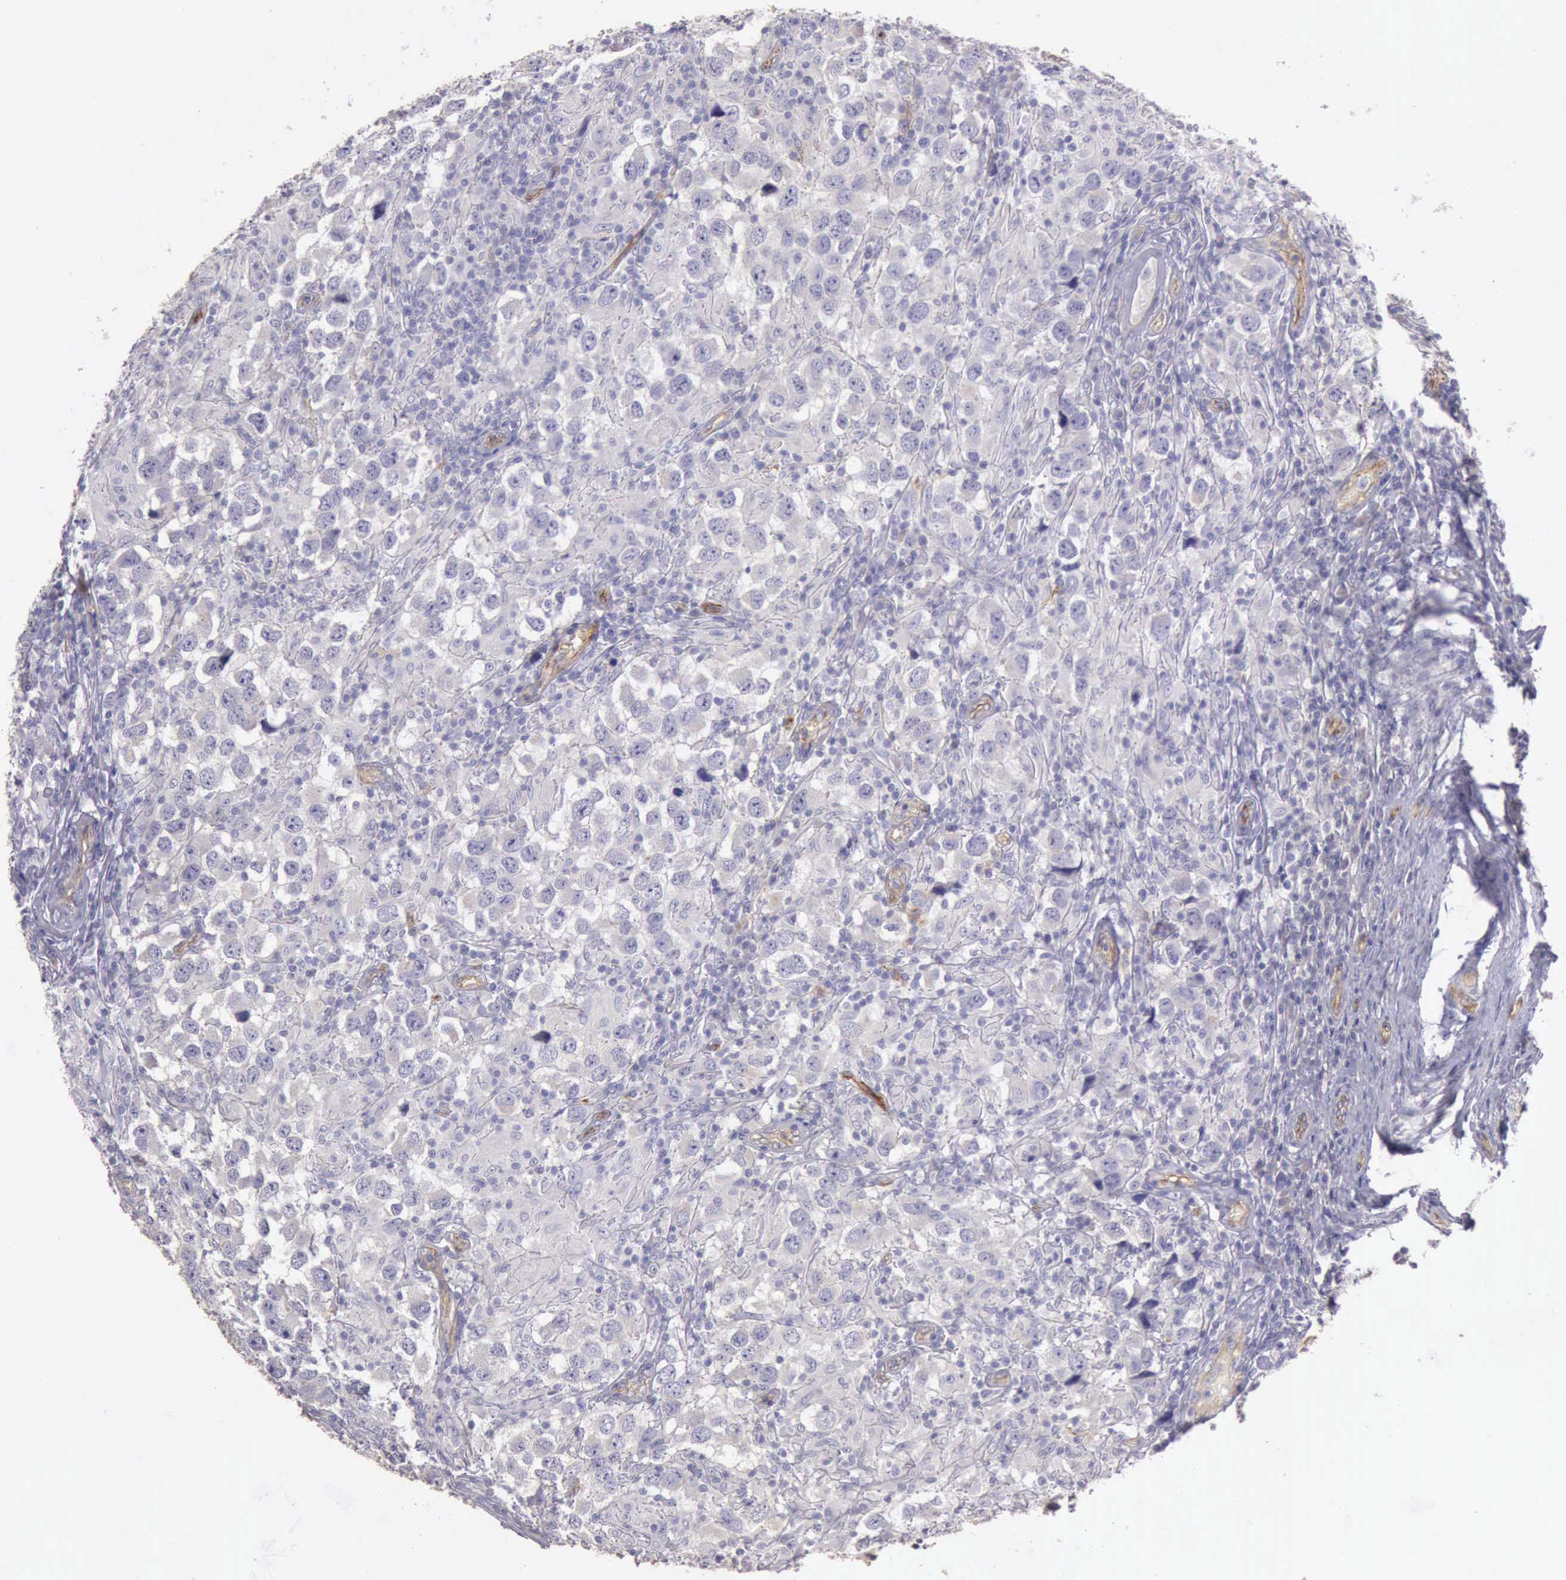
{"staining": {"intensity": "negative", "quantity": "none", "location": "none"}, "tissue": "testis cancer", "cell_type": "Tumor cells", "image_type": "cancer", "snomed": [{"axis": "morphology", "description": "Carcinoma, Embryonal, NOS"}, {"axis": "topography", "description": "Testis"}], "caption": "Immunohistochemistry histopathology image of embryonal carcinoma (testis) stained for a protein (brown), which displays no expression in tumor cells.", "gene": "TCEANC", "patient": {"sex": "male", "age": 21}}